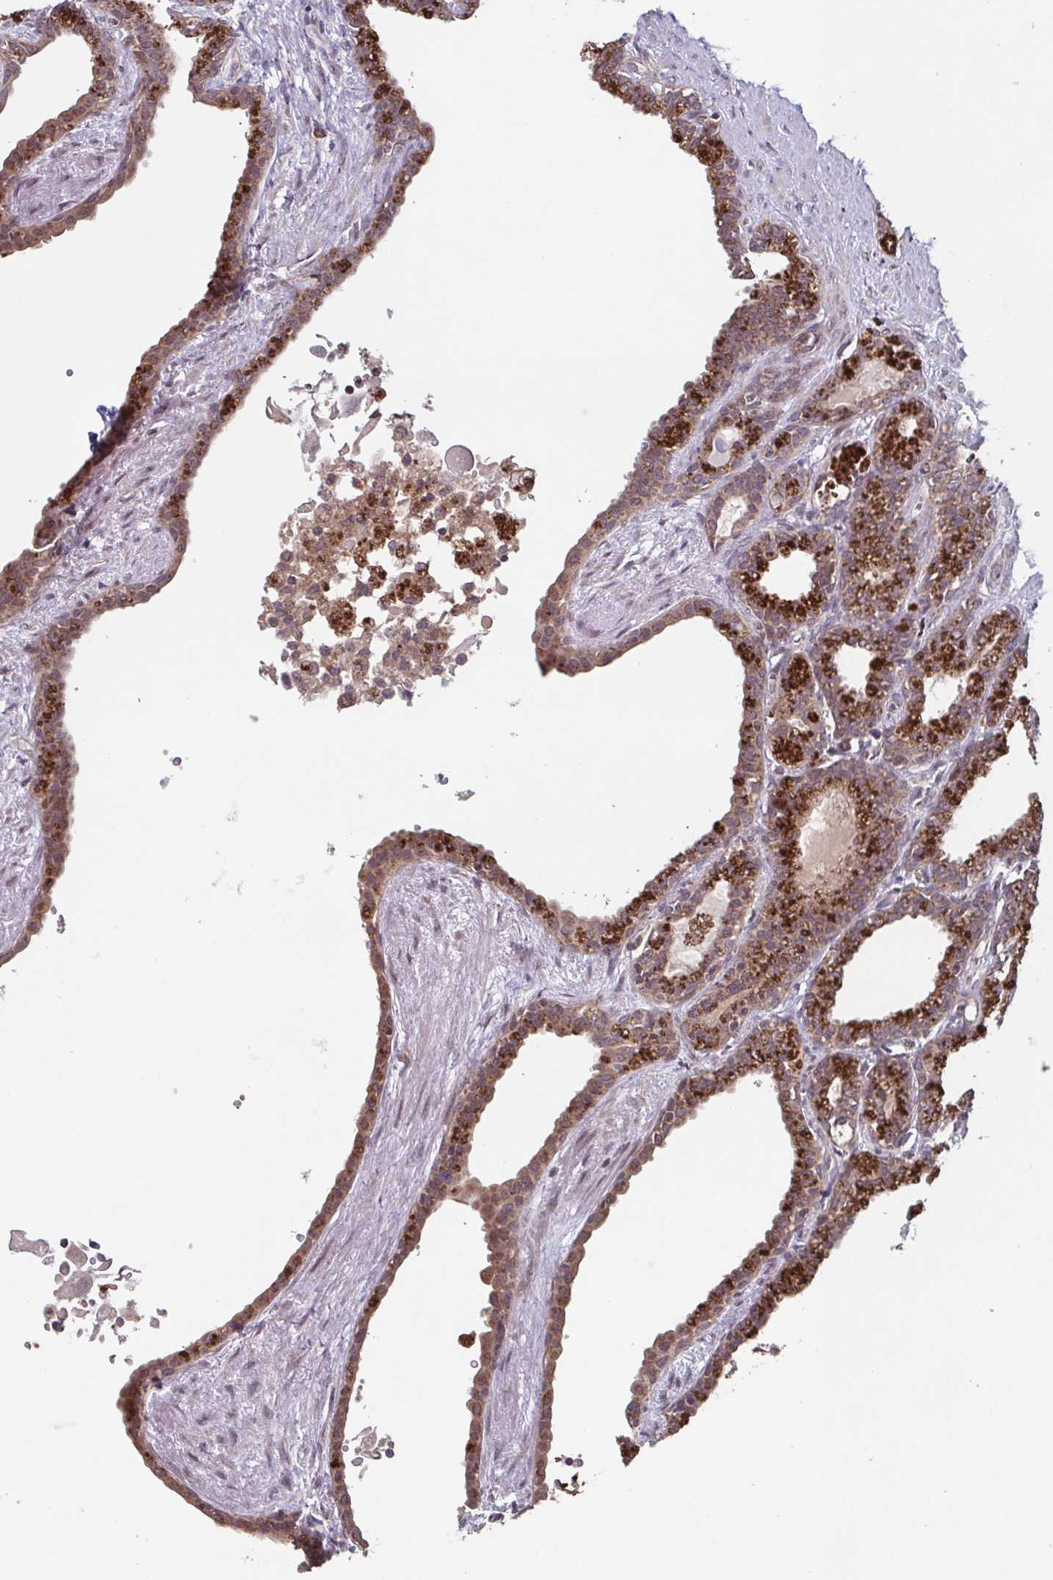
{"staining": {"intensity": "moderate", "quantity": ">75%", "location": "cytoplasmic/membranous"}, "tissue": "seminal vesicle", "cell_type": "Glandular cells", "image_type": "normal", "snomed": [{"axis": "morphology", "description": "Normal tissue, NOS"}, {"axis": "morphology", "description": "Urothelial carcinoma, NOS"}, {"axis": "topography", "description": "Urinary bladder"}, {"axis": "topography", "description": "Seminal veicle"}], "caption": "An immunohistochemistry (IHC) image of unremarkable tissue is shown. Protein staining in brown labels moderate cytoplasmic/membranous positivity in seminal vesicle within glandular cells.", "gene": "TTC19", "patient": {"sex": "male", "age": 76}}